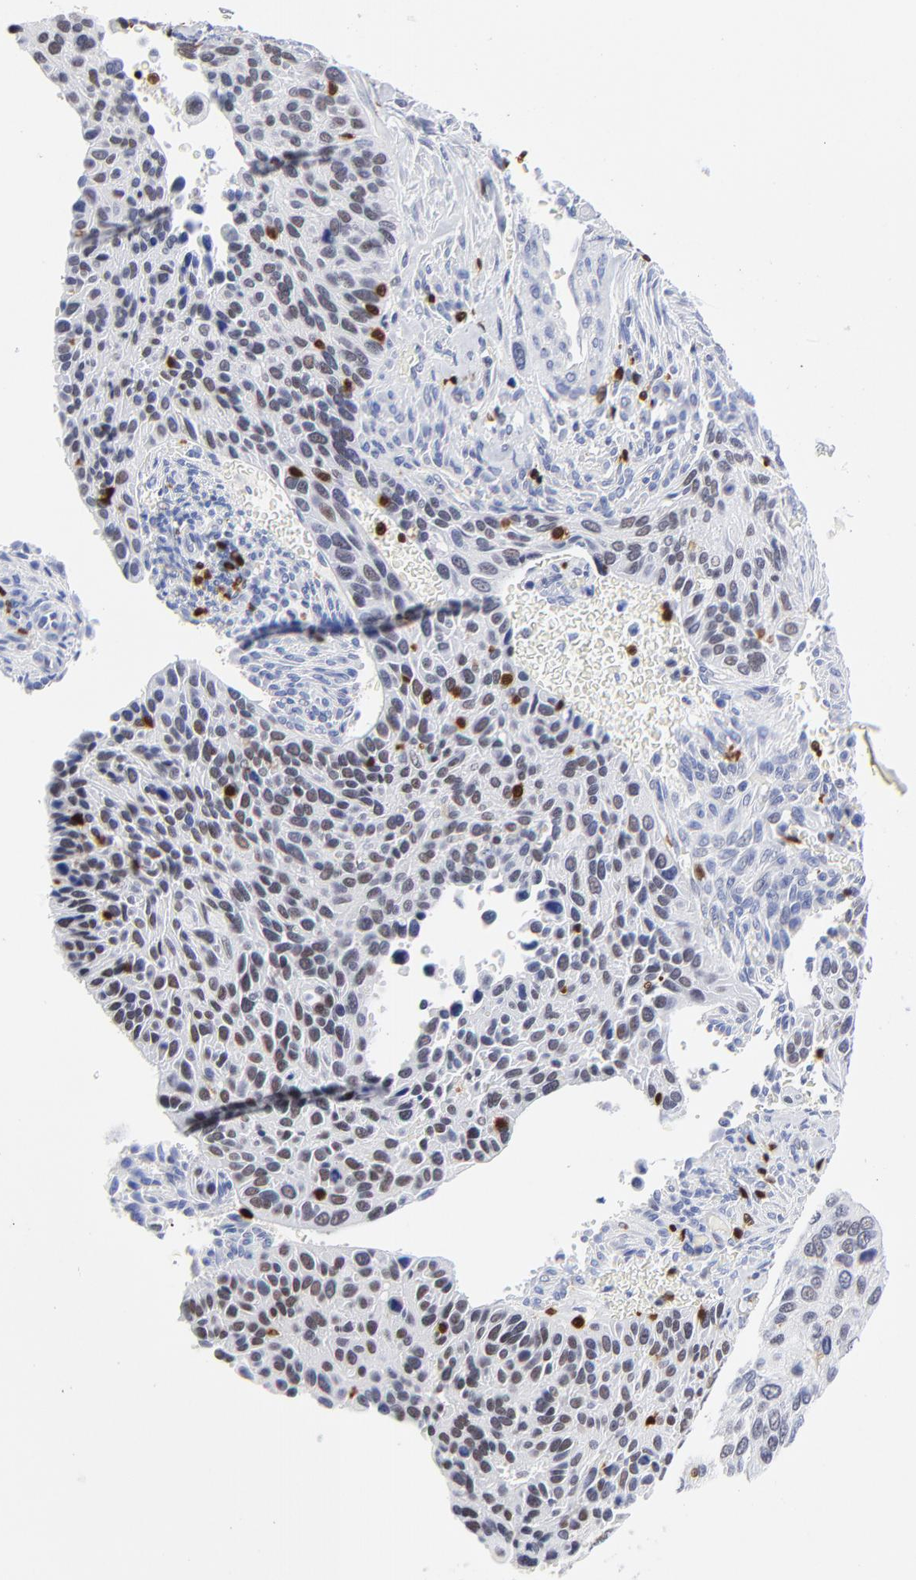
{"staining": {"intensity": "weak", "quantity": "25%-75%", "location": "nuclear"}, "tissue": "cervical cancer", "cell_type": "Tumor cells", "image_type": "cancer", "snomed": [{"axis": "morphology", "description": "Adenocarcinoma, NOS"}, {"axis": "topography", "description": "Cervix"}], "caption": "Protein staining demonstrates weak nuclear positivity in about 25%-75% of tumor cells in cervical cancer.", "gene": "ZAP70", "patient": {"sex": "female", "age": 29}}